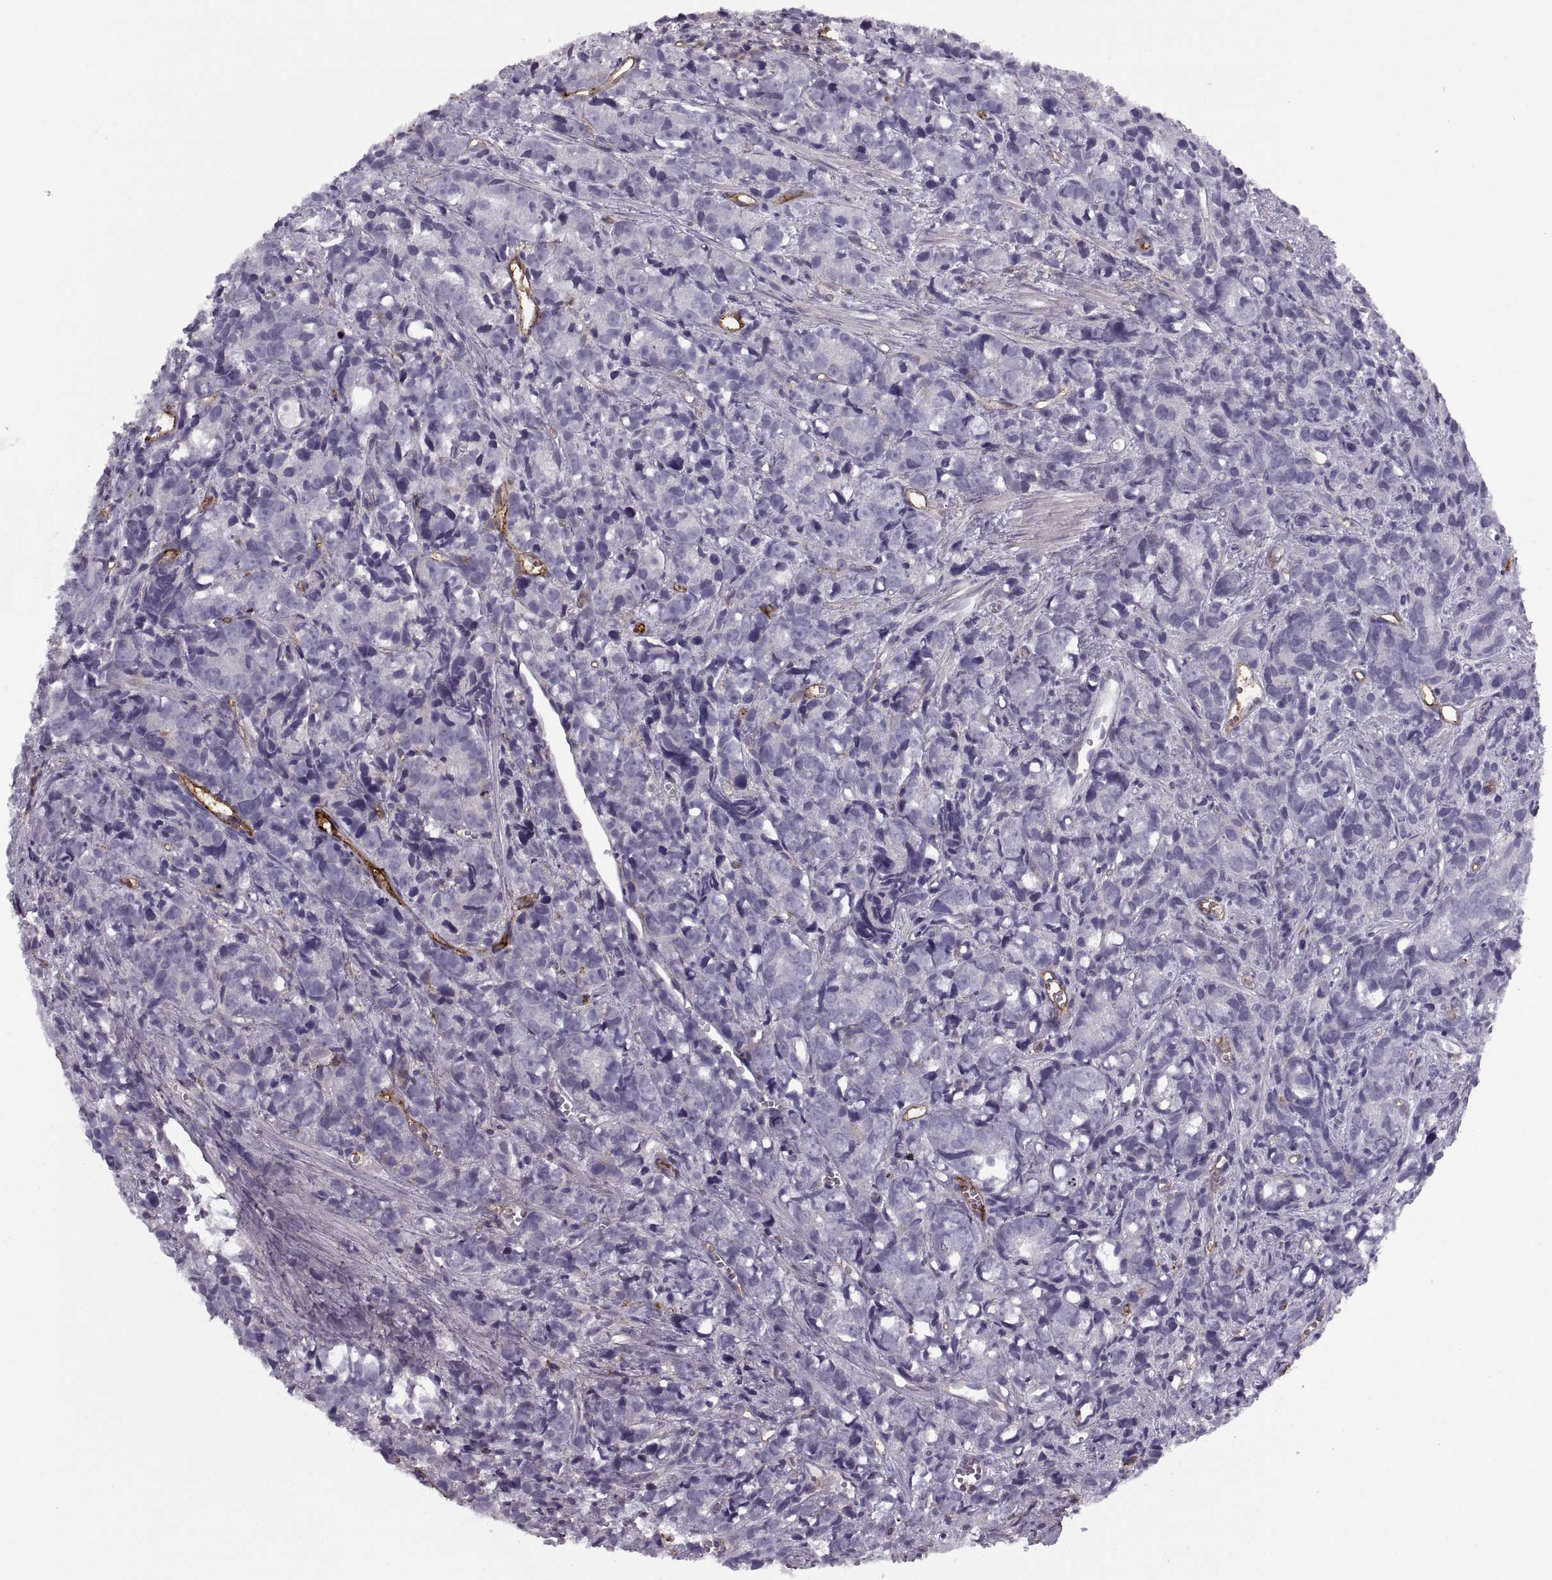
{"staining": {"intensity": "negative", "quantity": "none", "location": "none"}, "tissue": "prostate cancer", "cell_type": "Tumor cells", "image_type": "cancer", "snomed": [{"axis": "morphology", "description": "Adenocarcinoma, High grade"}, {"axis": "topography", "description": "Prostate"}], "caption": "Tumor cells are negative for brown protein staining in prostate adenocarcinoma (high-grade).", "gene": "RALB", "patient": {"sex": "male", "age": 77}}